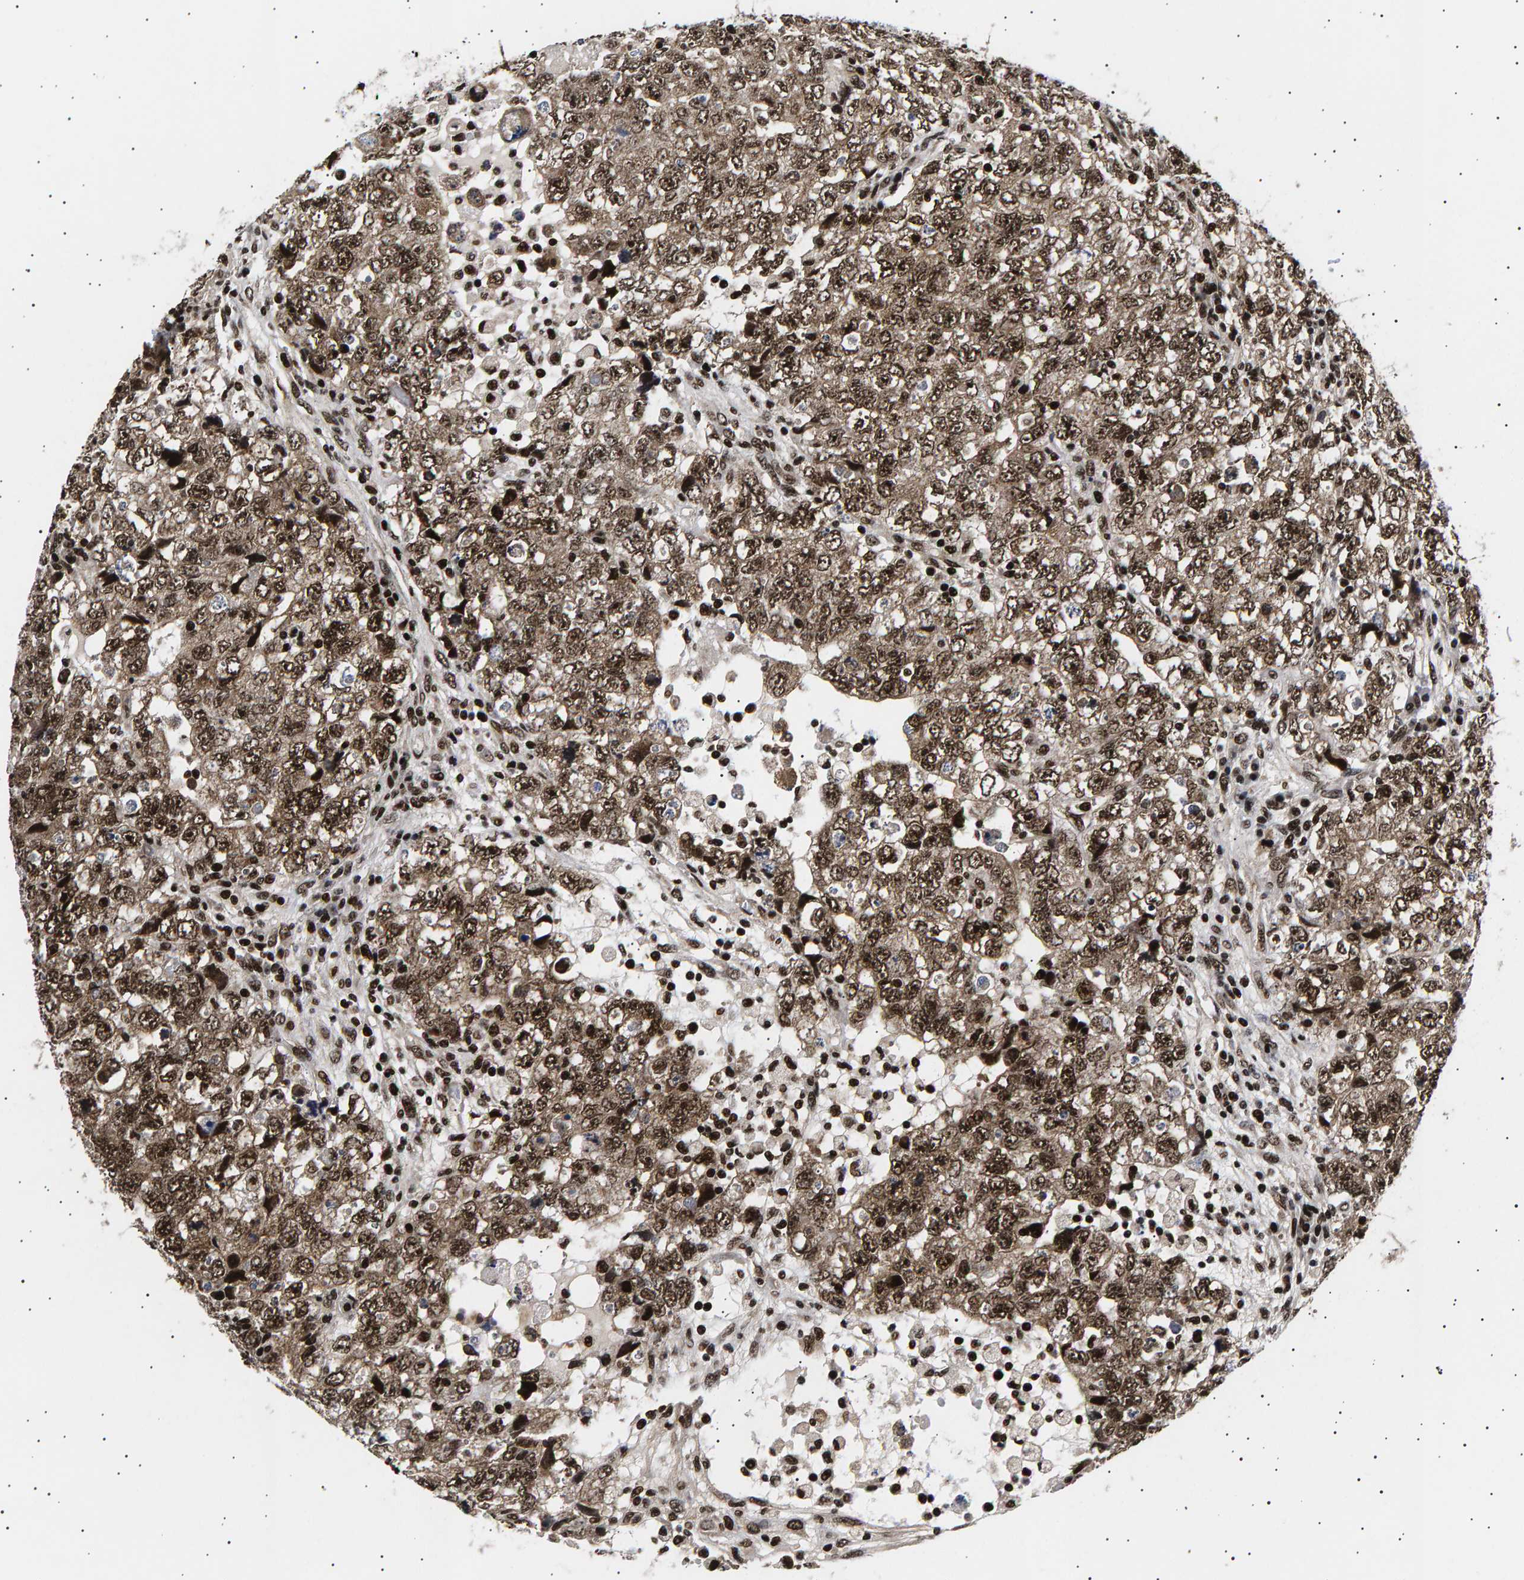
{"staining": {"intensity": "strong", "quantity": ">75%", "location": "nuclear"}, "tissue": "testis cancer", "cell_type": "Tumor cells", "image_type": "cancer", "snomed": [{"axis": "morphology", "description": "Seminoma, NOS"}, {"axis": "topography", "description": "Testis"}], "caption": "Strong nuclear staining for a protein is appreciated in about >75% of tumor cells of seminoma (testis) using immunohistochemistry (IHC).", "gene": "ANKRD40", "patient": {"sex": "male", "age": 22}}